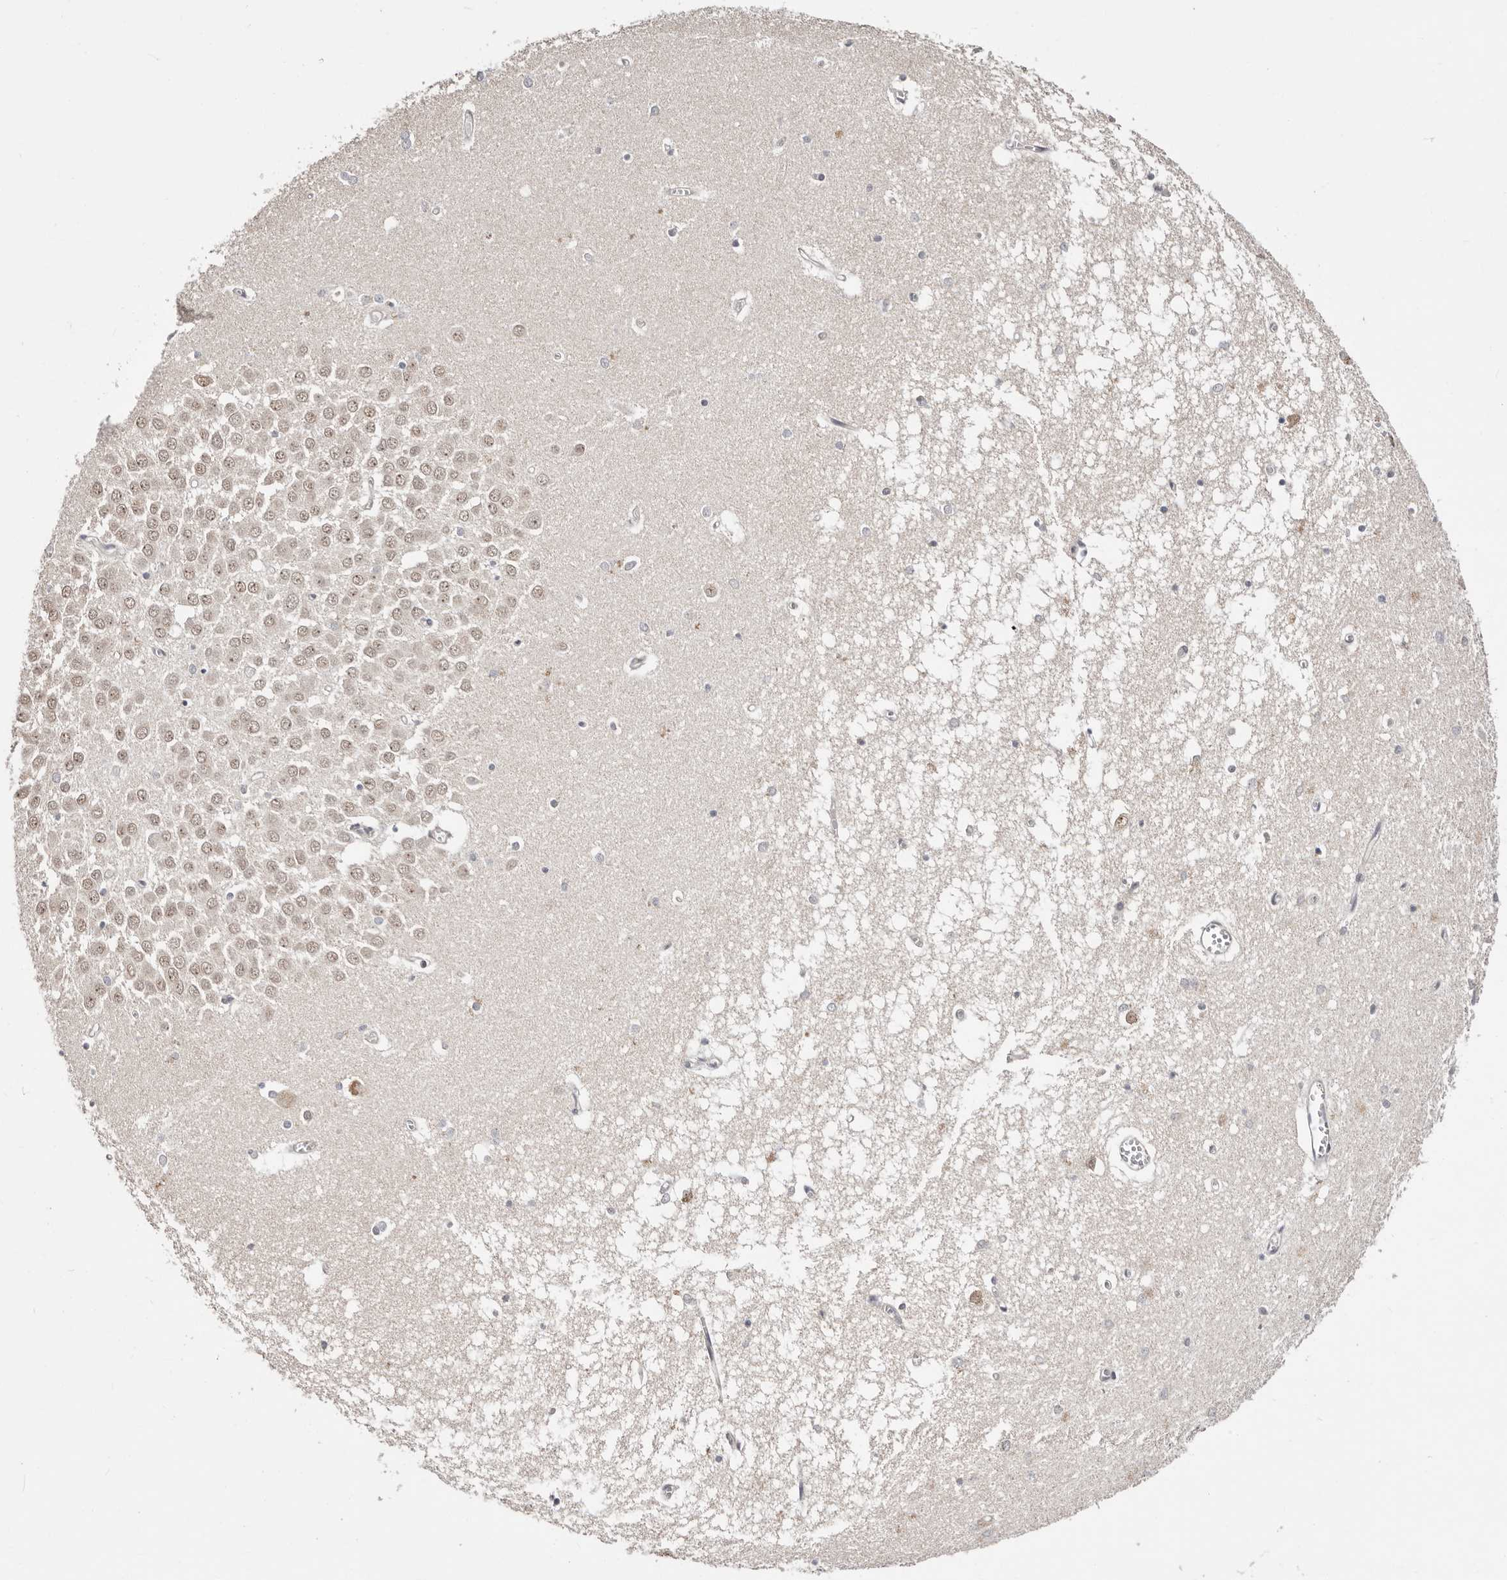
{"staining": {"intensity": "negative", "quantity": "none", "location": "none"}, "tissue": "hippocampus", "cell_type": "Glial cells", "image_type": "normal", "snomed": [{"axis": "morphology", "description": "Normal tissue, NOS"}, {"axis": "topography", "description": "Hippocampus"}], "caption": "Immunohistochemical staining of unremarkable human hippocampus reveals no significant staining in glial cells. (Immunohistochemistry, brightfield microscopy, high magnification).", "gene": "CTNNBL1", "patient": {"sex": "male", "age": 70}}